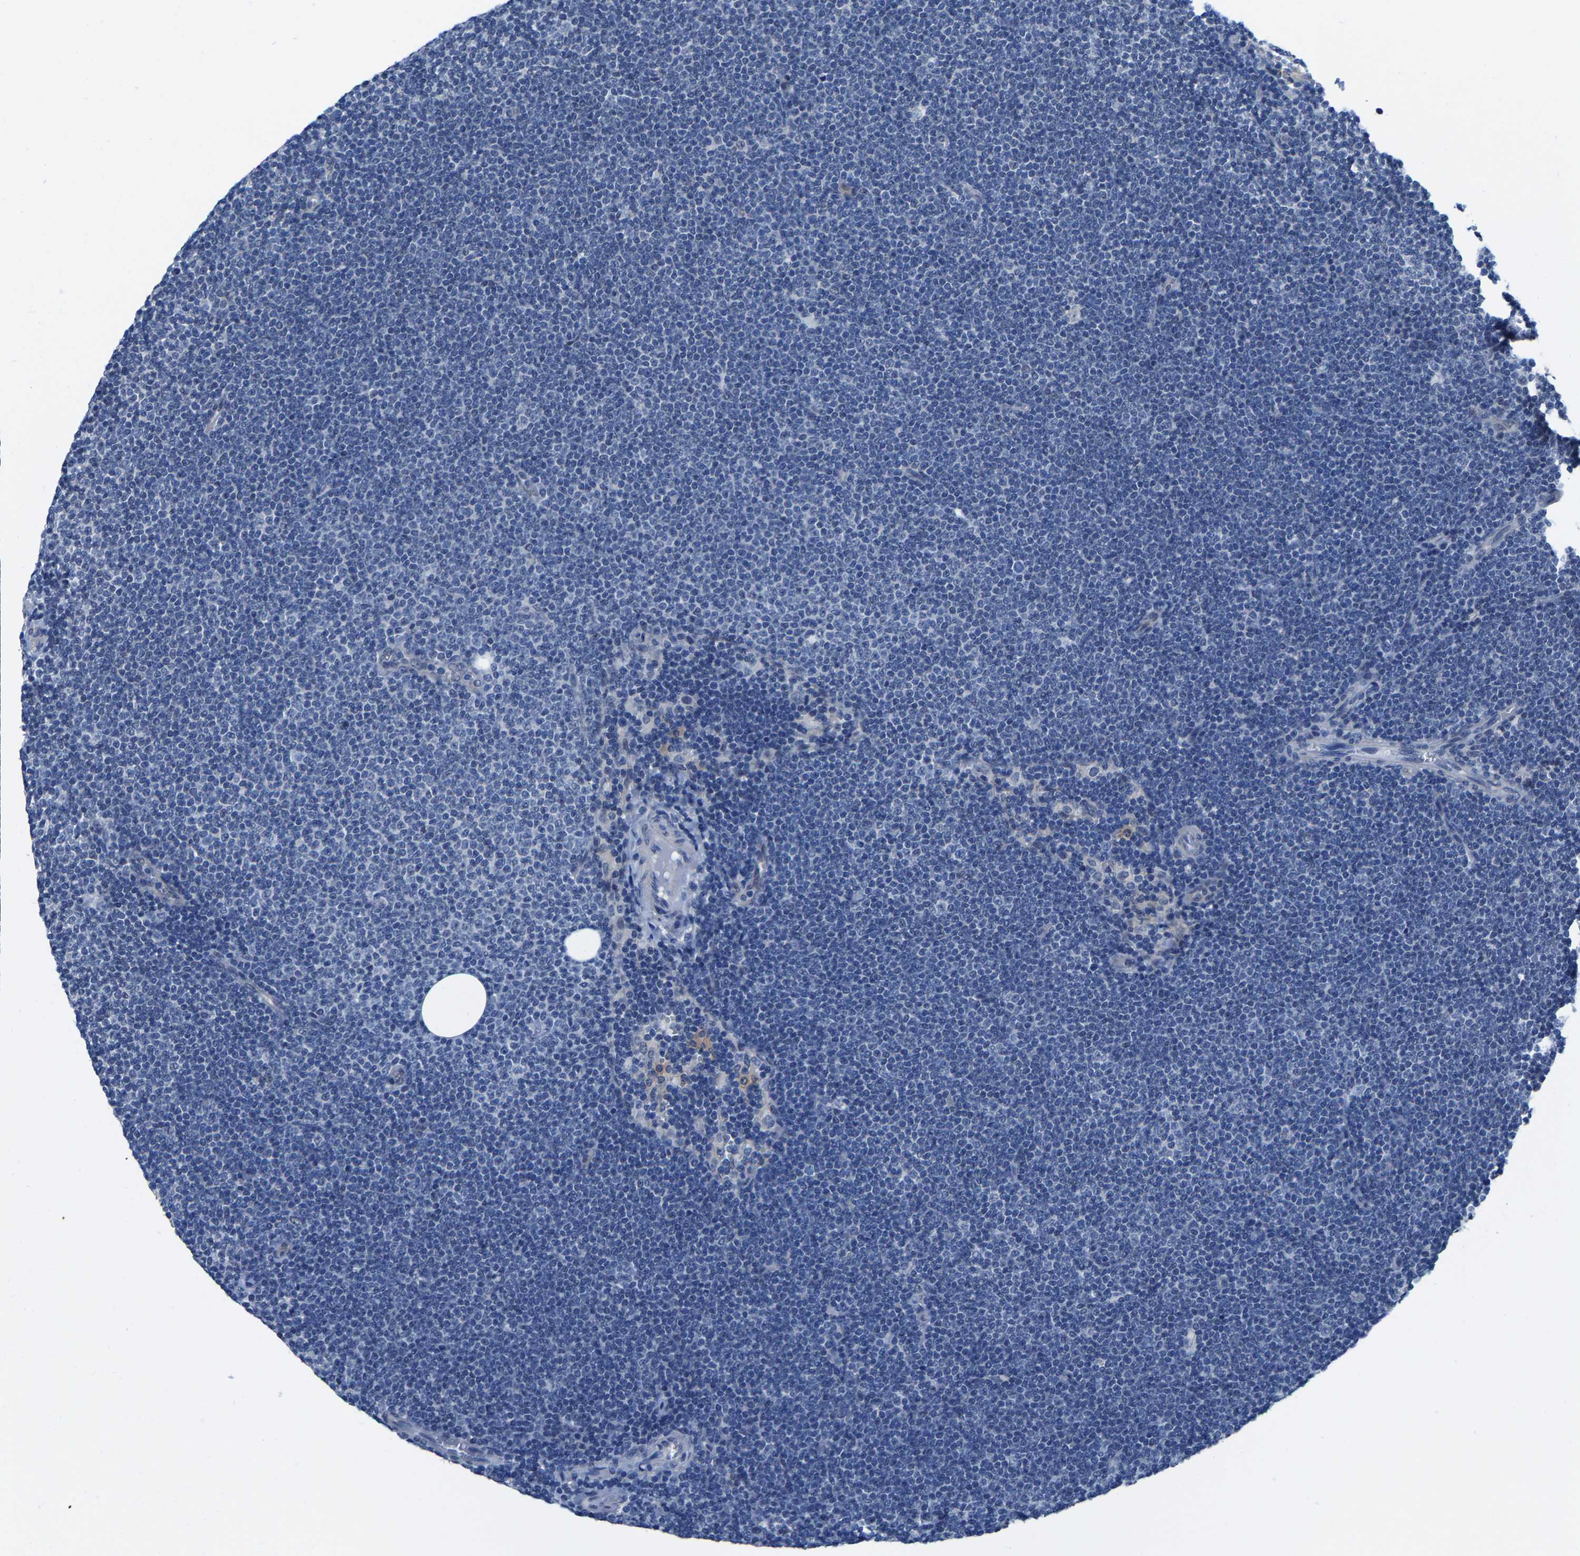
{"staining": {"intensity": "negative", "quantity": "none", "location": "none"}, "tissue": "lymphoma", "cell_type": "Tumor cells", "image_type": "cancer", "snomed": [{"axis": "morphology", "description": "Malignant lymphoma, non-Hodgkin's type, Low grade"}, {"axis": "topography", "description": "Lymph node"}], "caption": "Immunohistochemistry of human malignant lymphoma, non-Hodgkin's type (low-grade) exhibits no expression in tumor cells.", "gene": "SSH3", "patient": {"sex": "female", "age": 53}}